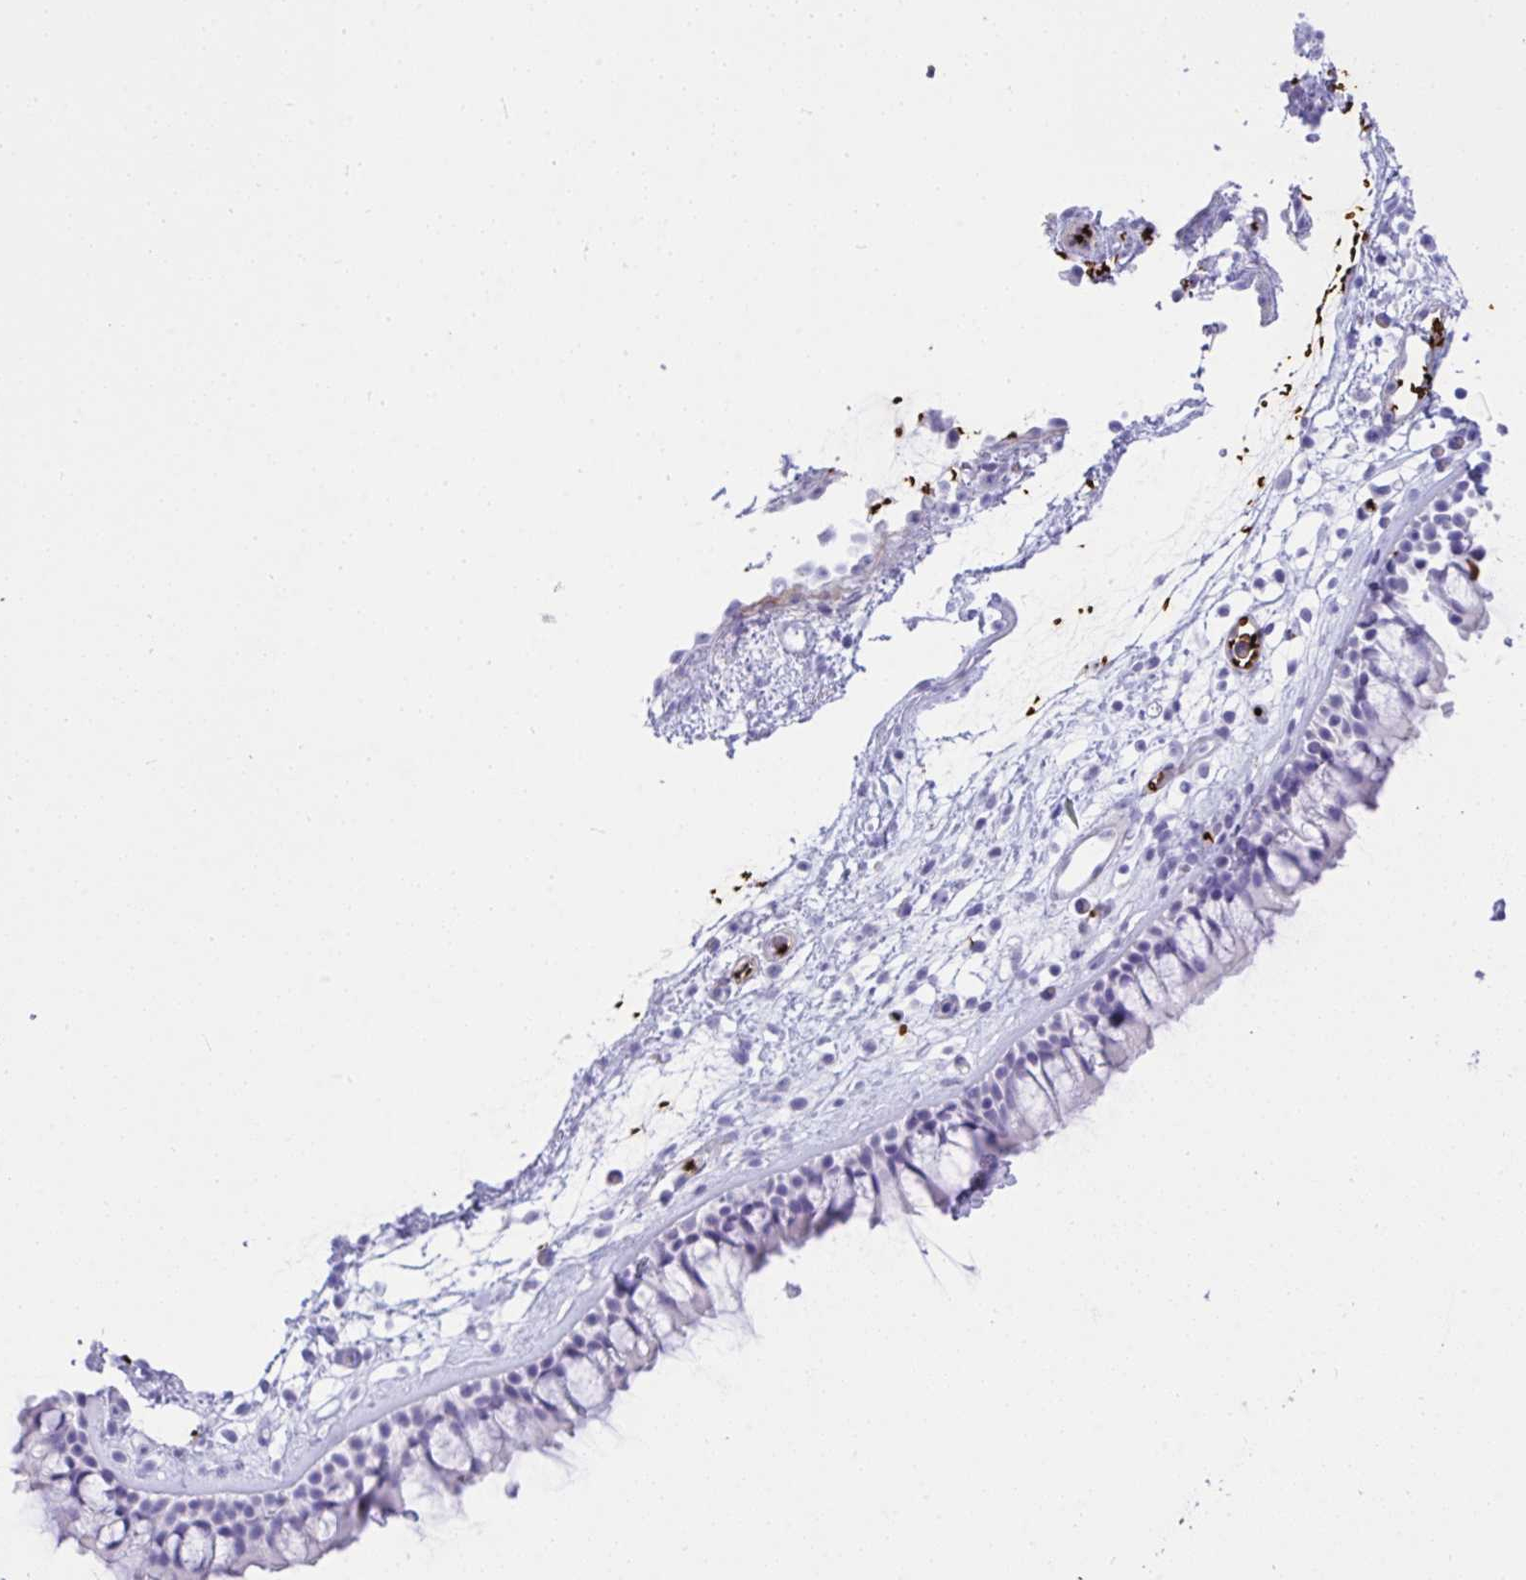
{"staining": {"intensity": "negative", "quantity": "none", "location": "none"}, "tissue": "nasopharynx", "cell_type": "Respiratory epithelial cells", "image_type": "normal", "snomed": [{"axis": "morphology", "description": "Normal tissue, NOS"}, {"axis": "topography", "description": "Nasopharynx"}], "caption": "Immunohistochemistry (IHC) of unremarkable nasopharynx shows no staining in respiratory epithelial cells.", "gene": "ANK1", "patient": {"sex": "female", "age": 70}}